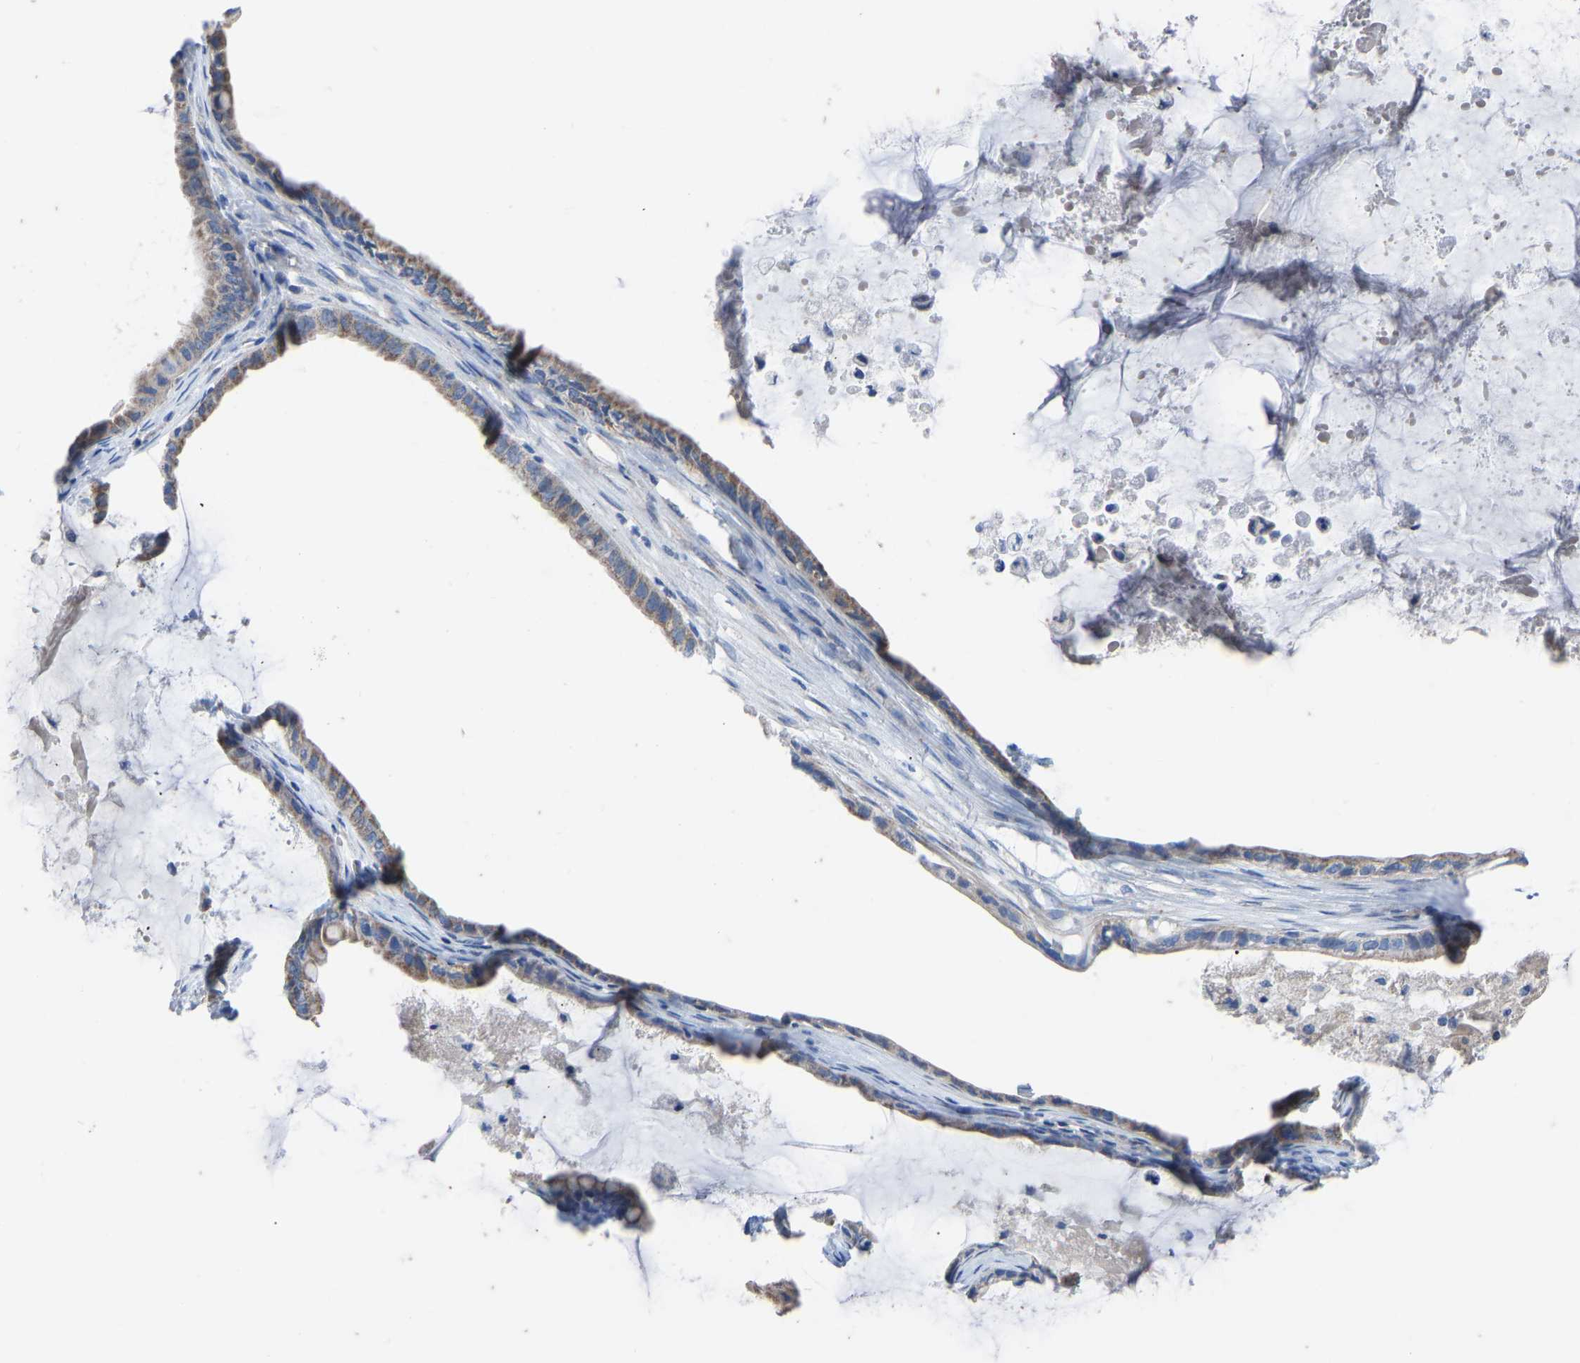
{"staining": {"intensity": "moderate", "quantity": ">75%", "location": "cytoplasmic/membranous"}, "tissue": "ovarian cancer", "cell_type": "Tumor cells", "image_type": "cancer", "snomed": [{"axis": "morphology", "description": "Cystadenocarcinoma, mucinous, NOS"}, {"axis": "topography", "description": "Ovary"}], "caption": "Protein staining demonstrates moderate cytoplasmic/membranous staining in approximately >75% of tumor cells in ovarian cancer (mucinous cystadenocarcinoma).", "gene": "OLIG2", "patient": {"sex": "female", "age": 80}}